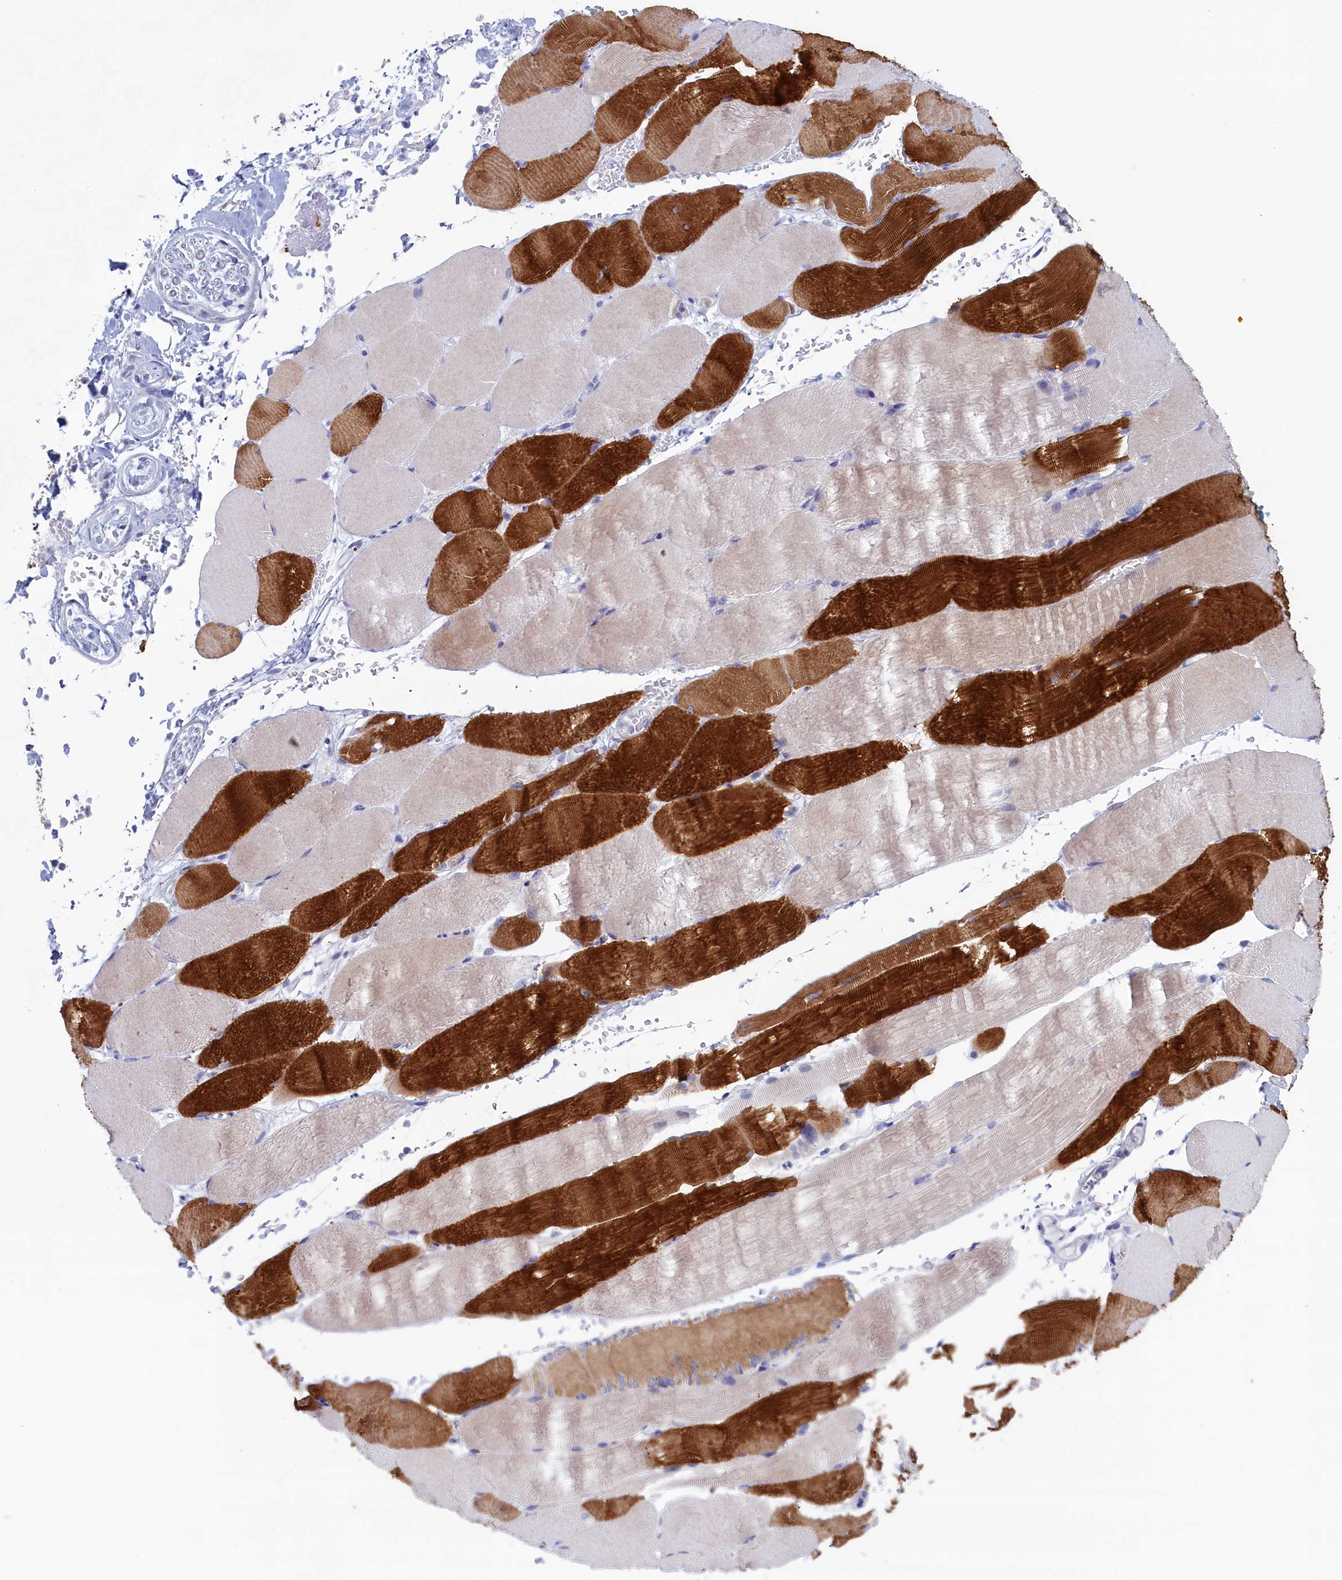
{"staining": {"intensity": "strong", "quantity": "25%-75%", "location": "cytoplasmic/membranous"}, "tissue": "skeletal muscle", "cell_type": "Myocytes", "image_type": "normal", "snomed": [{"axis": "morphology", "description": "Normal tissue, NOS"}, {"axis": "topography", "description": "Skeletal muscle"}, {"axis": "topography", "description": "Parathyroid gland"}], "caption": "IHC (DAB (3,3'-diaminobenzidine)) staining of normal human skeletal muscle exhibits strong cytoplasmic/membranous protein positivity in approximately 25%-75% of myocytes.", "gene": "WDR76", "patient": {"sex": "female", "age": 37}}